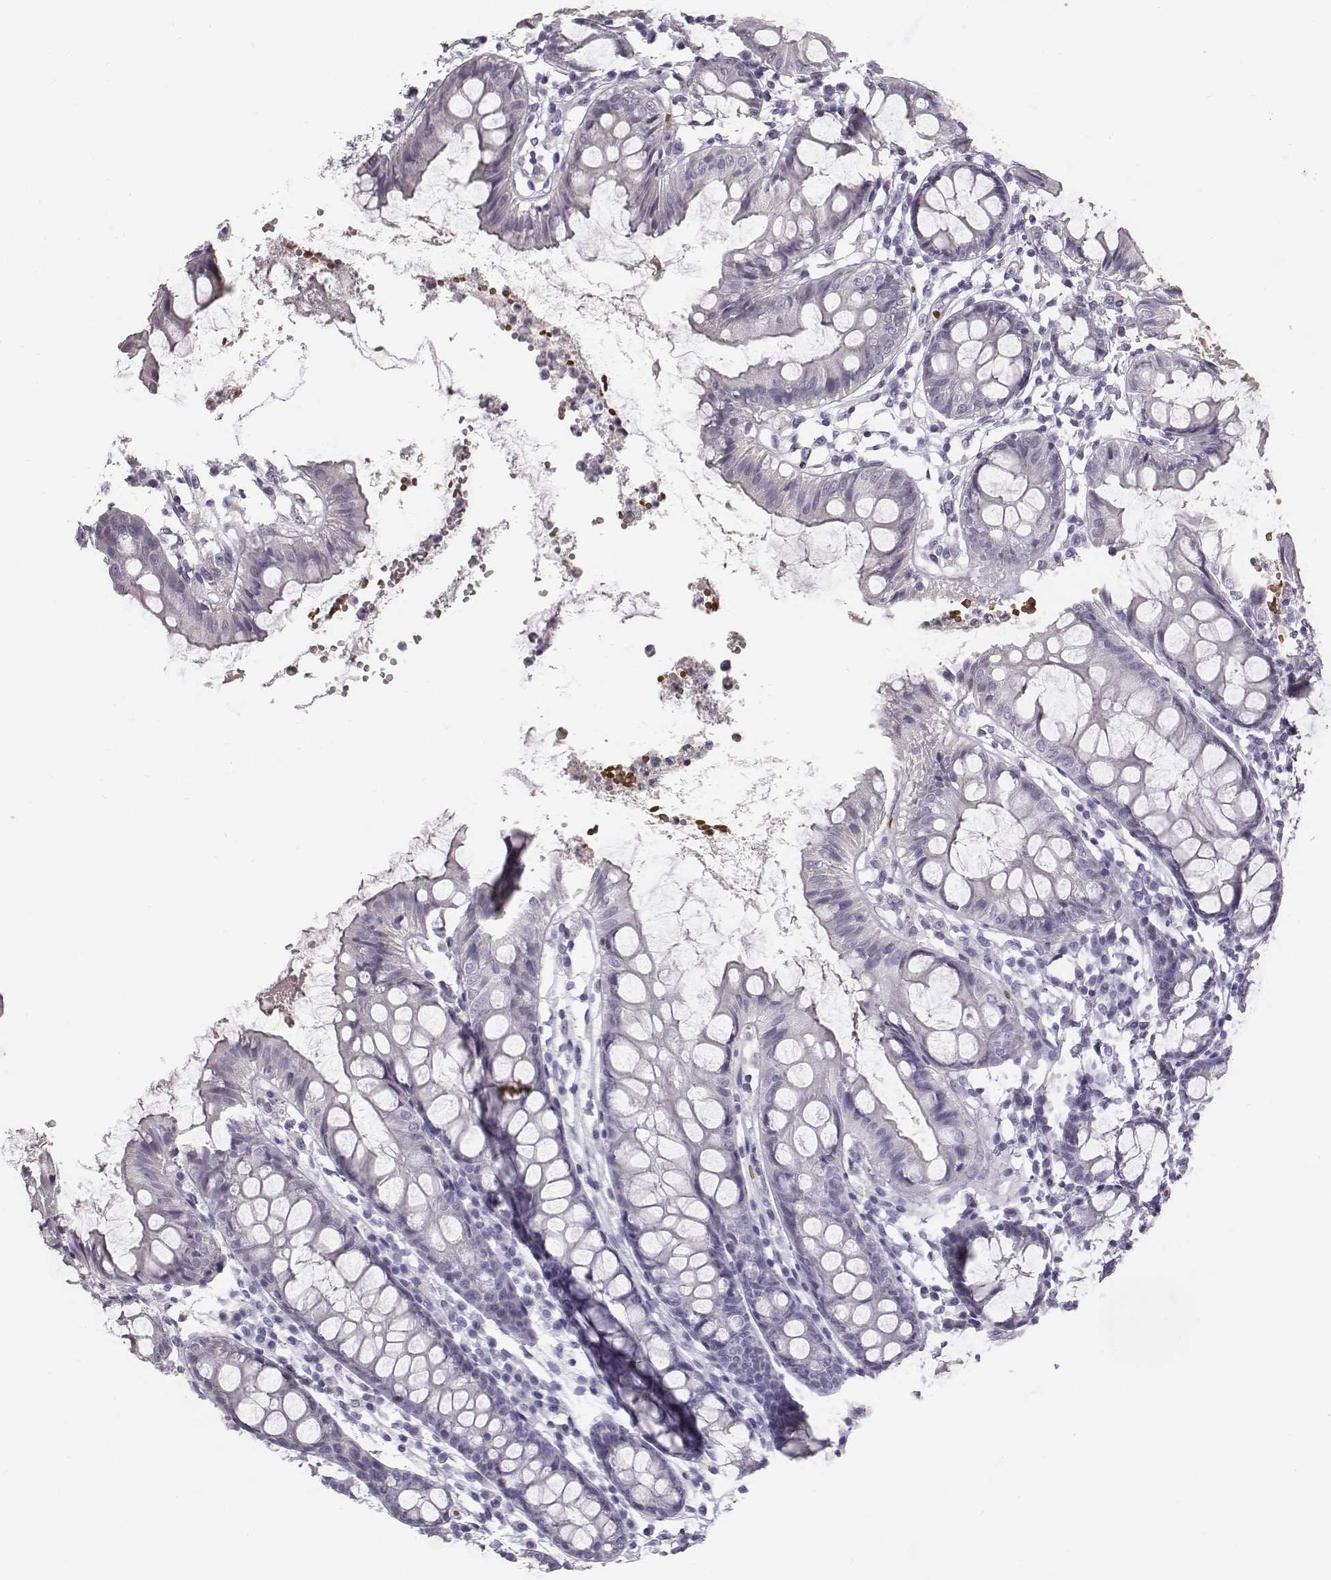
{"staining": {"intensity": "negative", "quantity": "none", "location": "none"}, "tissue": "colon", "cell_type": "Endothelial cells", "image_type": "normal", "snomed": [{"axis": "morphology", "description": "Normal tissue, NOS"}, {"axis": "topography", "description": "Colon"}], "caption": "The photomicrograph reveals no staining of endothelial cells in unremarkable colon.", "gene": "HBZ", "patient": {"sex": "female", "age": 84}}